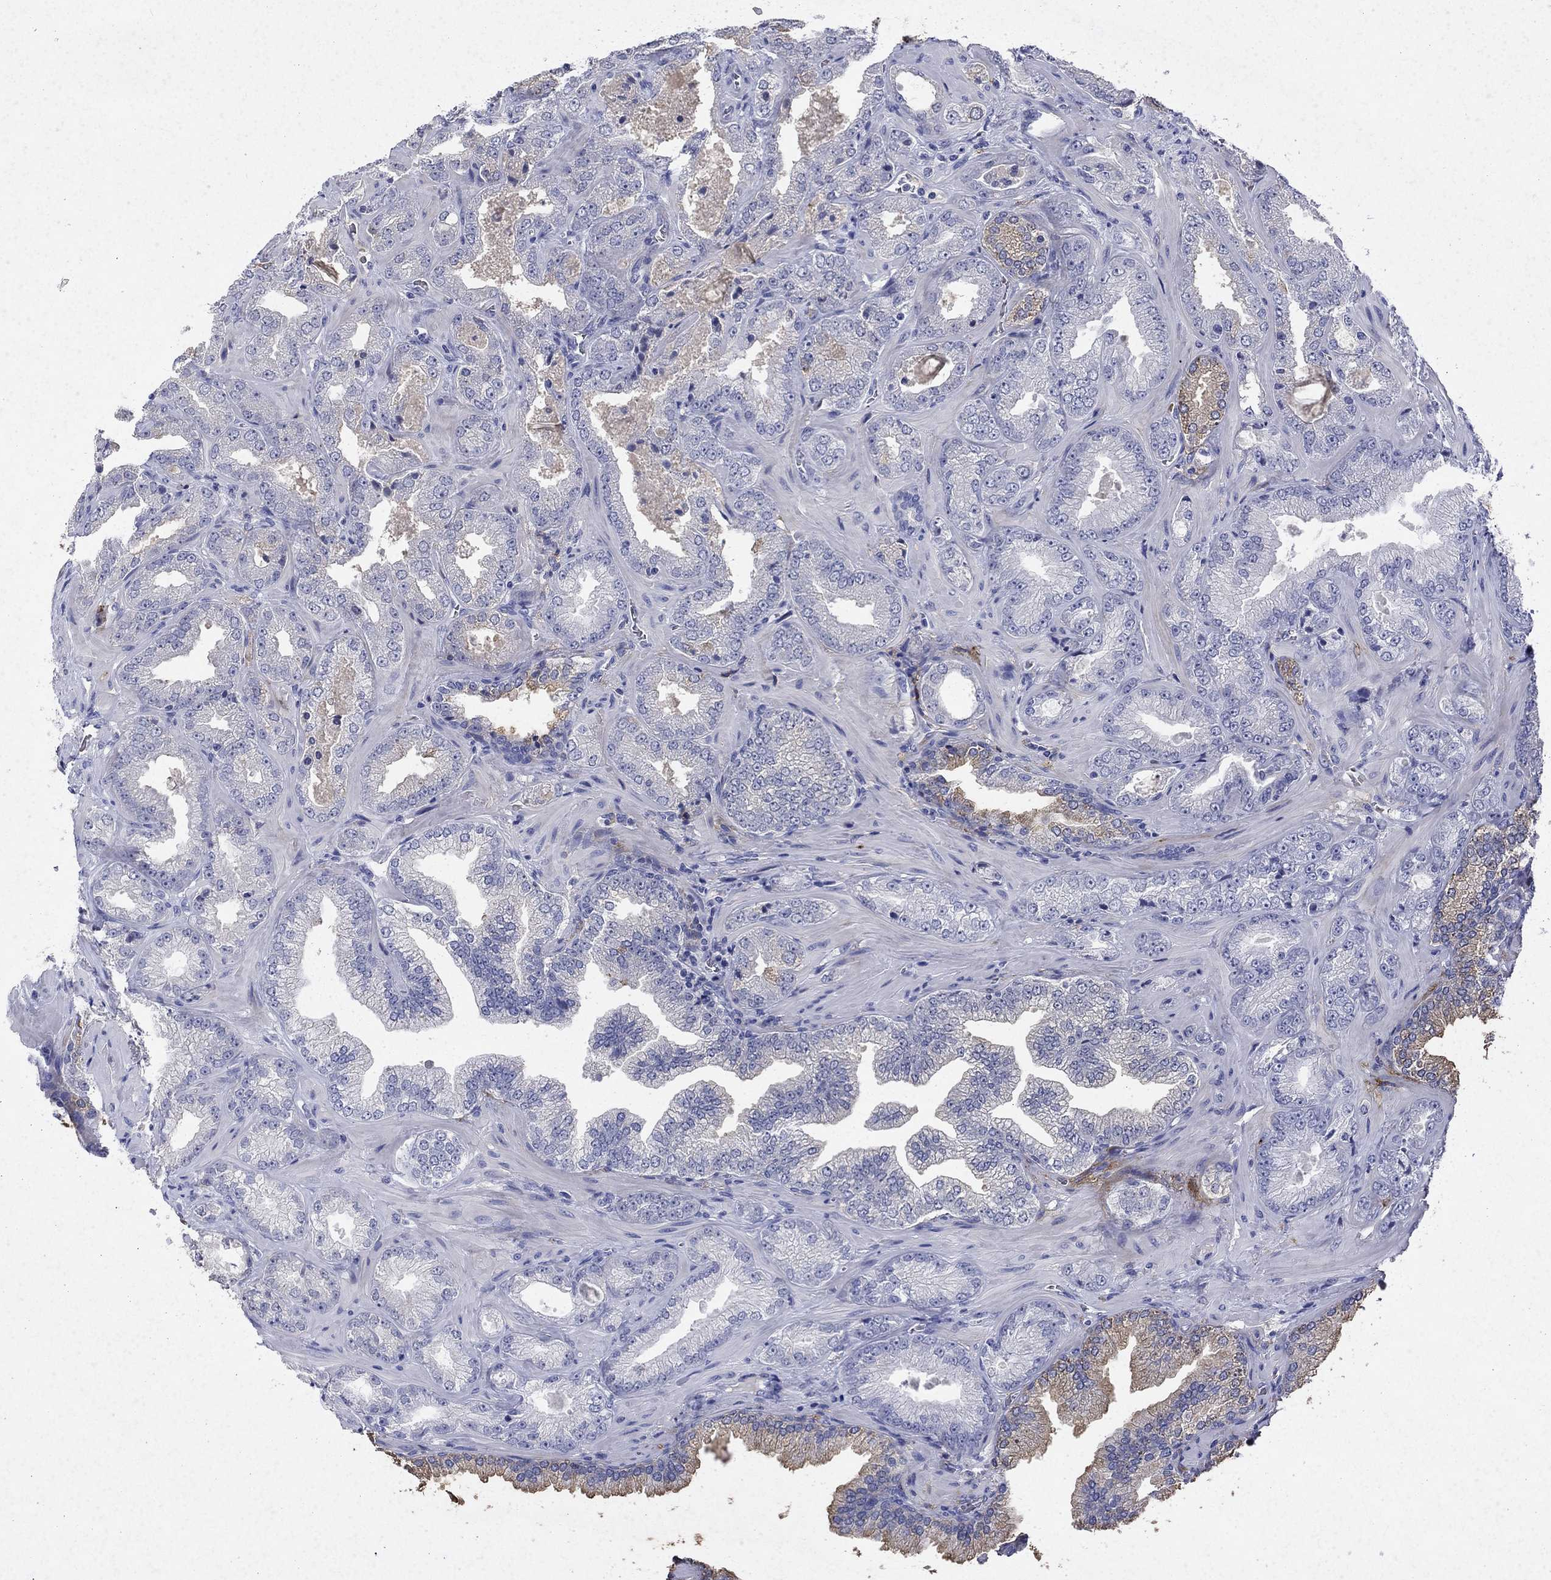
{"staining": {"intensity": "weak", "quantity": "<25%", "location": "cytoplasmic/membranous"}, "tissue": "prostate cancer", "cell_type": "Tumor cells", "image_type": "cancer", "snomed": [{"axis": "morphology", "description": "Adenocarcinoma, Low grade"}, {"axis": "topography", "description": "Prostate"}], "caption": "Tumor cells show no significant protein staining in prostate cancer. Nuclei are stained in blue.", "gene": "ENPP6", "patient": {"sex": "male", "age": 72}}